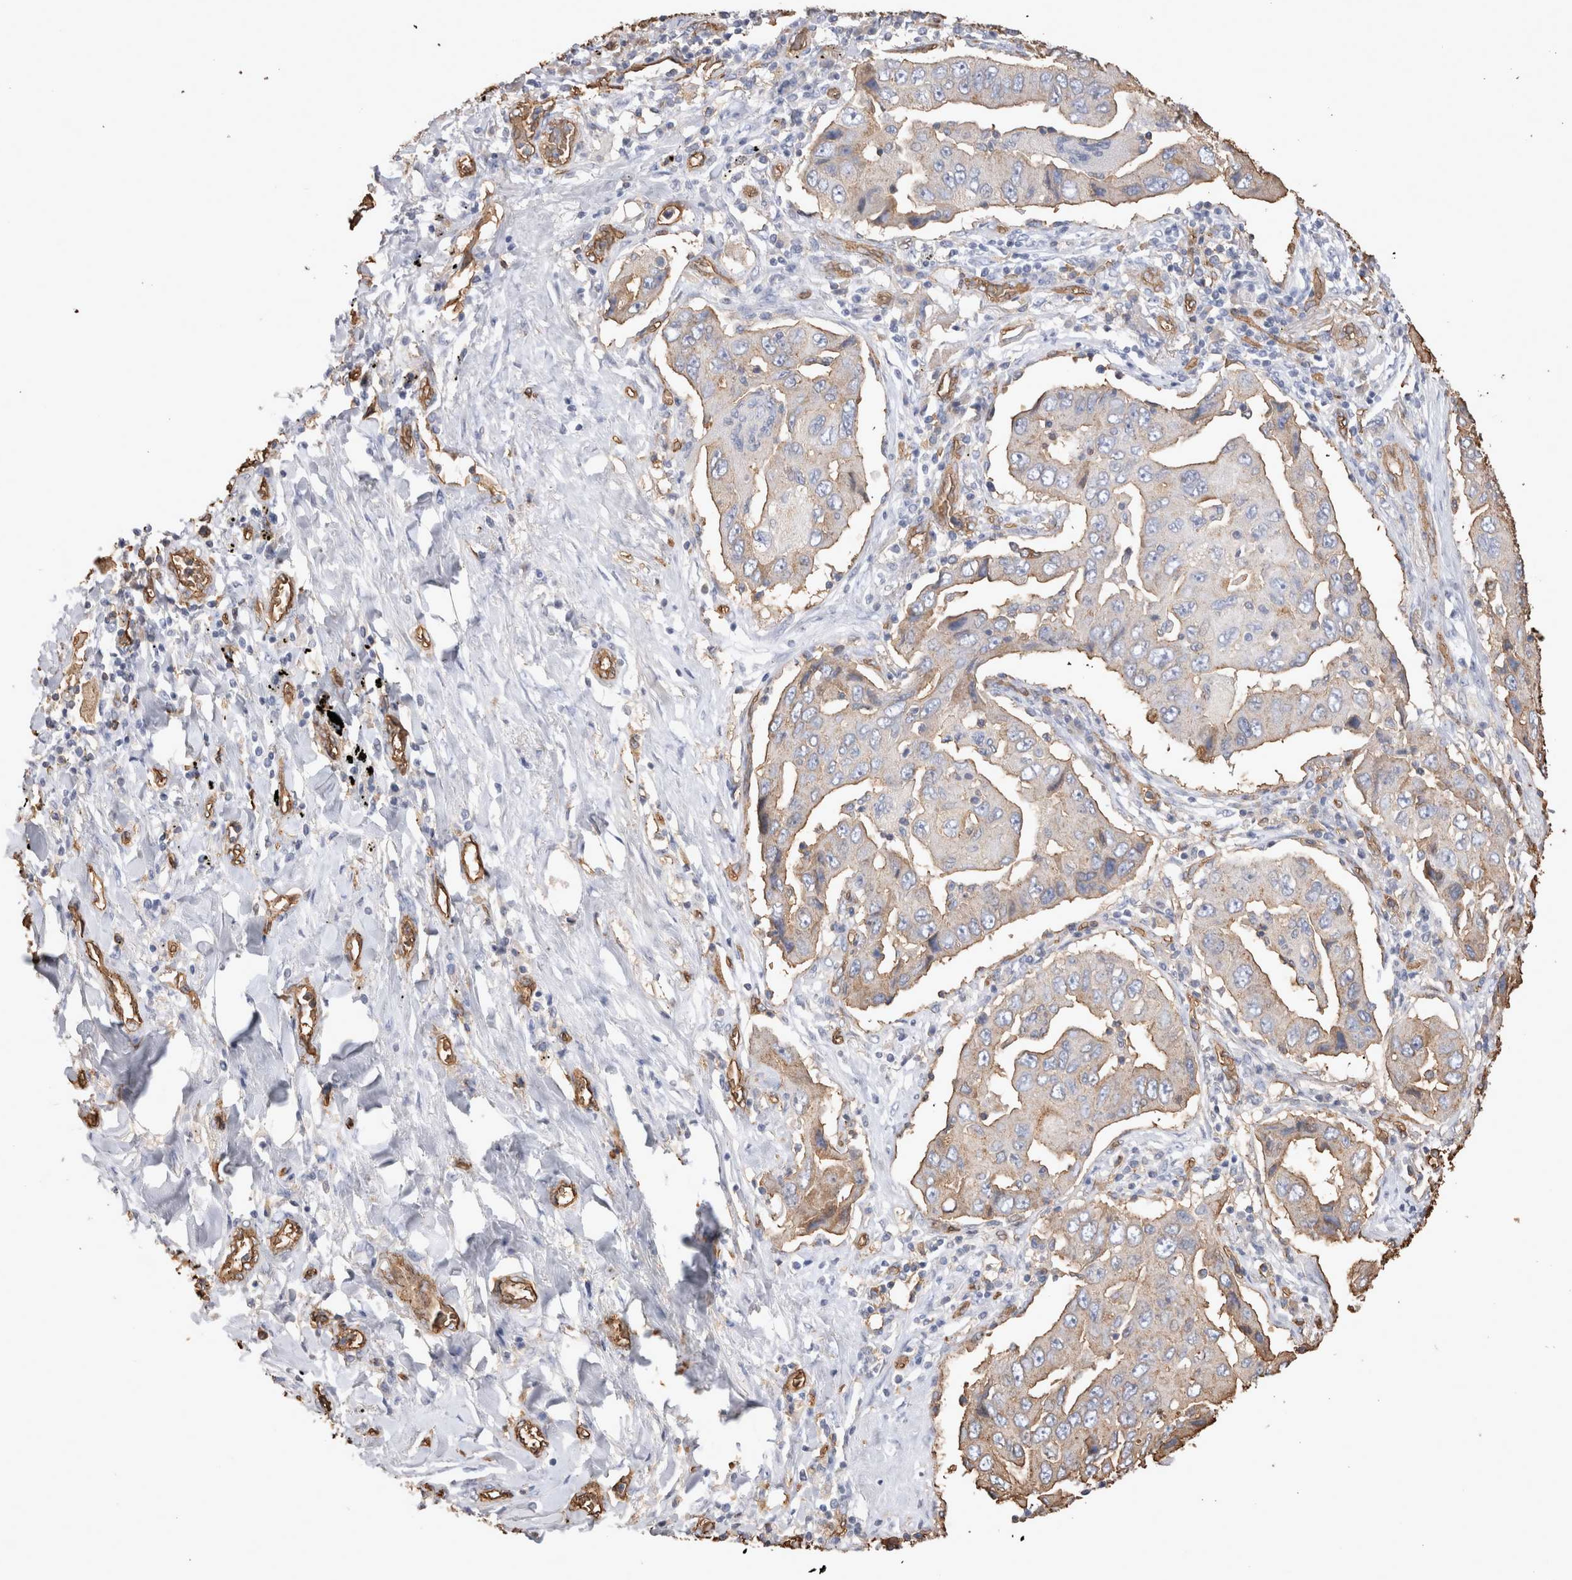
{"staining": {"intensity": "weak", "quantity": "<25%", "location": "cytoplasmic/membranous"}, "tissue": "lung cancer", "cell_type": "Tumor cells", "image_type": "cancer", "snomed": [{"axis": "morphology", "description": "Adenocarcinoma, NOS"}, {"axis": "topography", "description": "Lung"}], "caption": "This photomicrograph is of adenocarcinoma (lung) stained with immunohistochemistry to label a protein in brown with the nuclei are counter-stained blue. There is no positivity in tumor cells.", "gene": "IL17RC", "patient": {"sex": "female", "age": 65}}